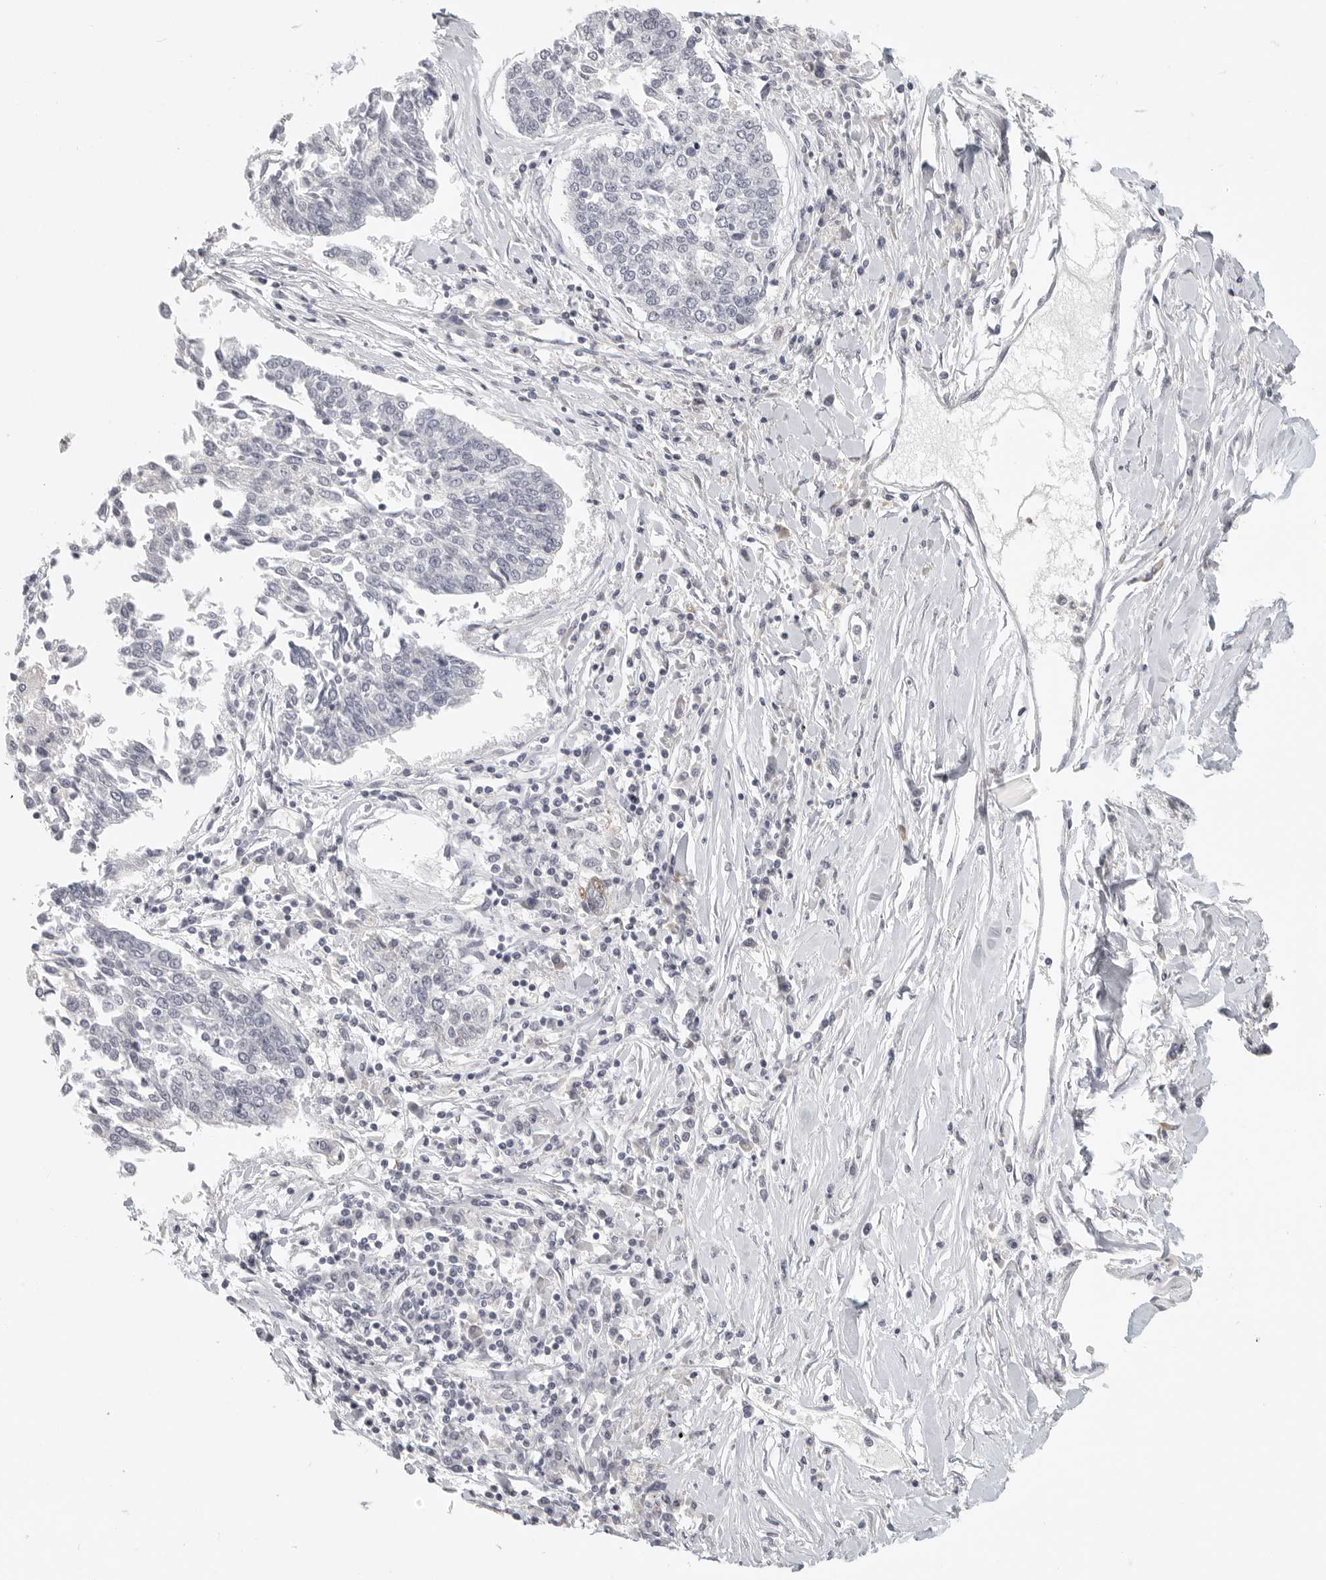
{"staining": {"intensity": "negative", "quantity": "none", "location": "none"}, "tissue": "lung cancer", "cell_type": "Tumor cells", "image_type": "cancer", "snomed": [{"axis": "morphology", "description": "Normal tissue, NOS"}, {"axis": "morphology", "description": "Squamous cell carcinoma, NOS"}, {"axis": "topography", "description": "Cartilage tissue"}, {"axis": "topography", "description": "Bronchus"}, {"axis": "topography", "description": "Lung"}, {"axis": "topography", "description": "Peripheral nerve tissue"}], "caption": "Tumor cells are negative for protein expression in human lung cancer (squamous cell carcinoma).", "gene": "HMGCS2", "patient": {"sex": "female", "age": 49}}